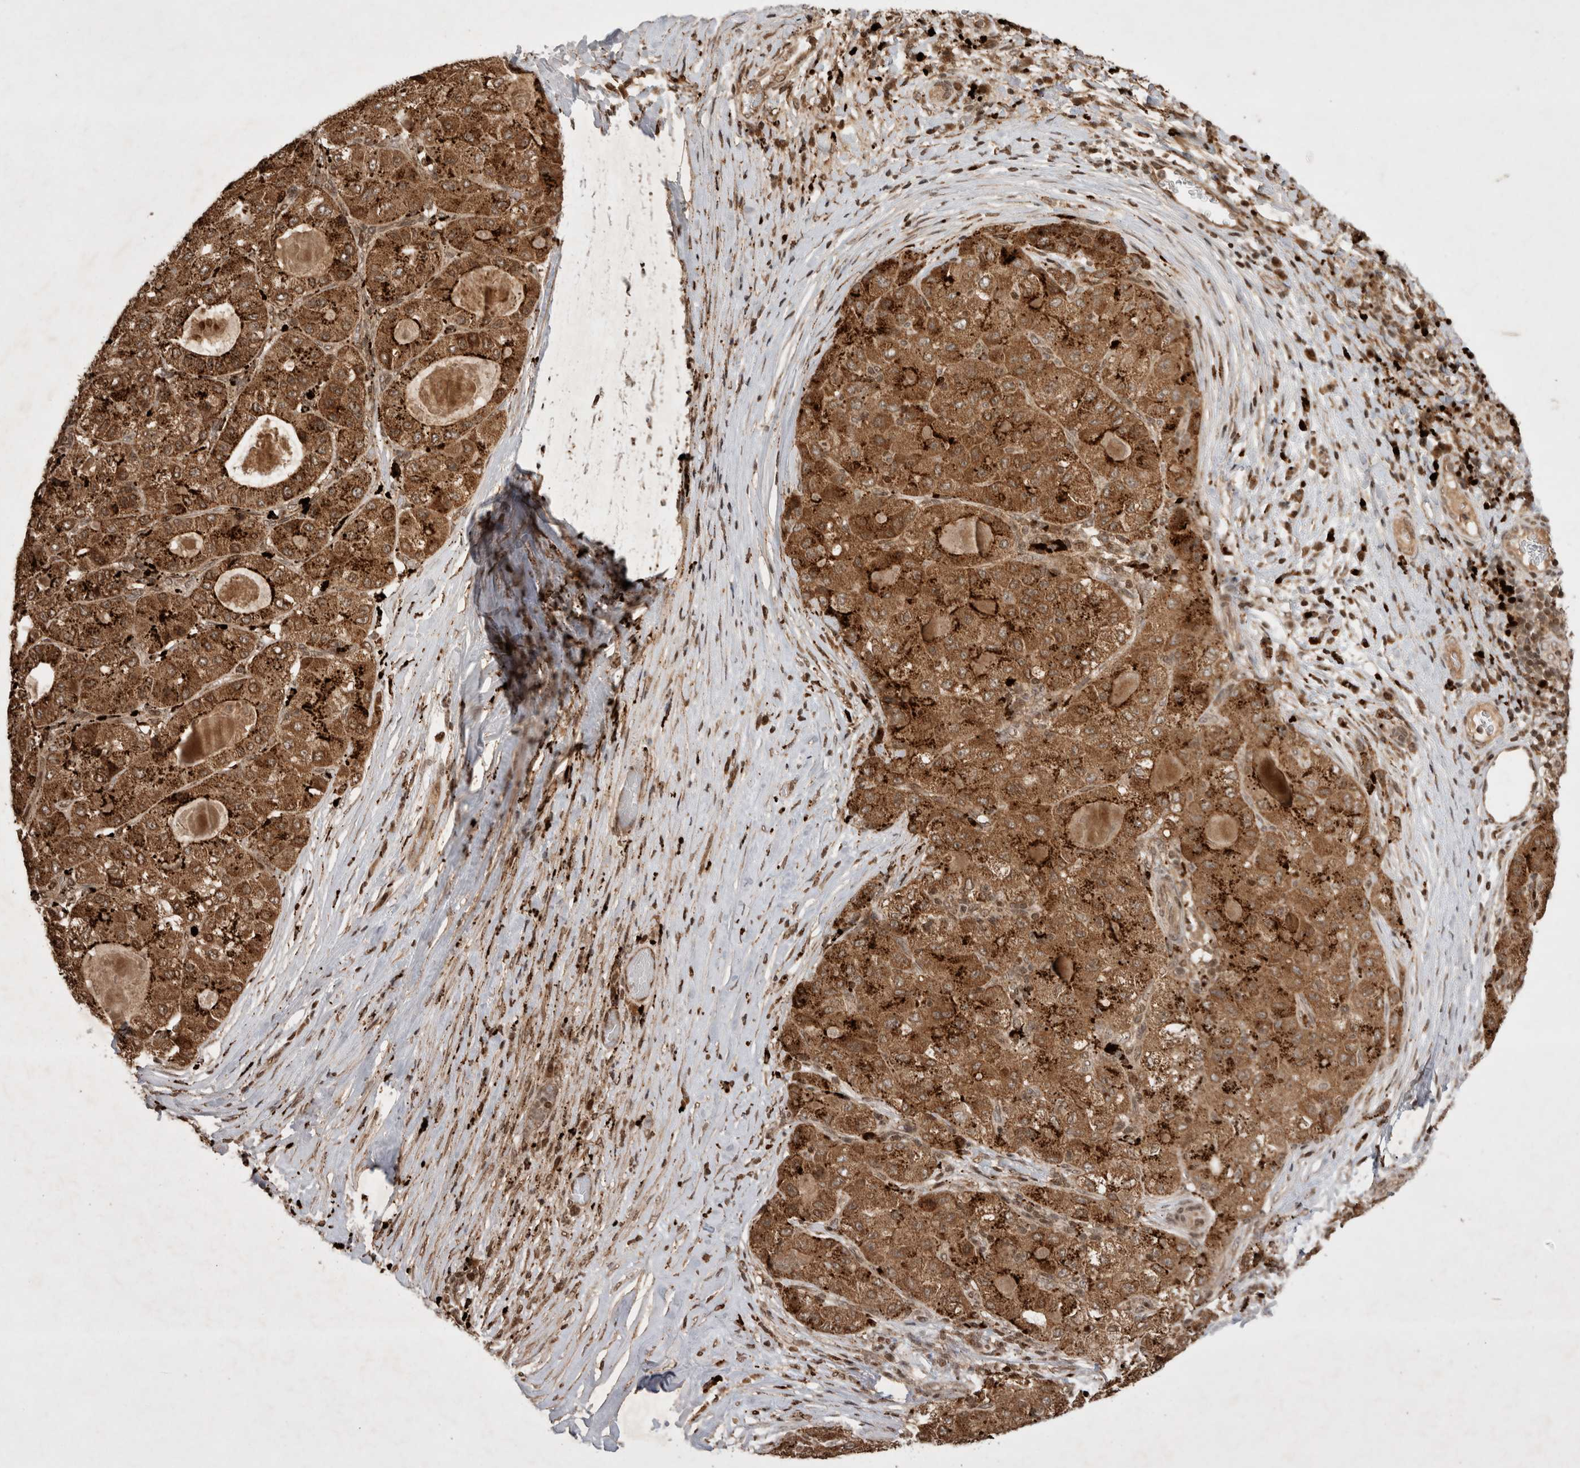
{"staining": {"intensity": "strong", "quantity": ">75%", "location": "cytoplasmic/membranous"}, "tissue": "liver cancer", "cell_type": "Tumor cells", "image_type": "cancer", "snomed": [{"axis": "morphology", "description": "Carcinoma, Hepatocellular, NOS"}, {"axis": "topography", "description": "Liver"}], "caption": "Liver cancer (hepatocellular carcinoma) stained with a protein marker reveals strong staining in tumor cells.", "gene": "FAM221A", "patient": {"sex": "male", "age": 80}}